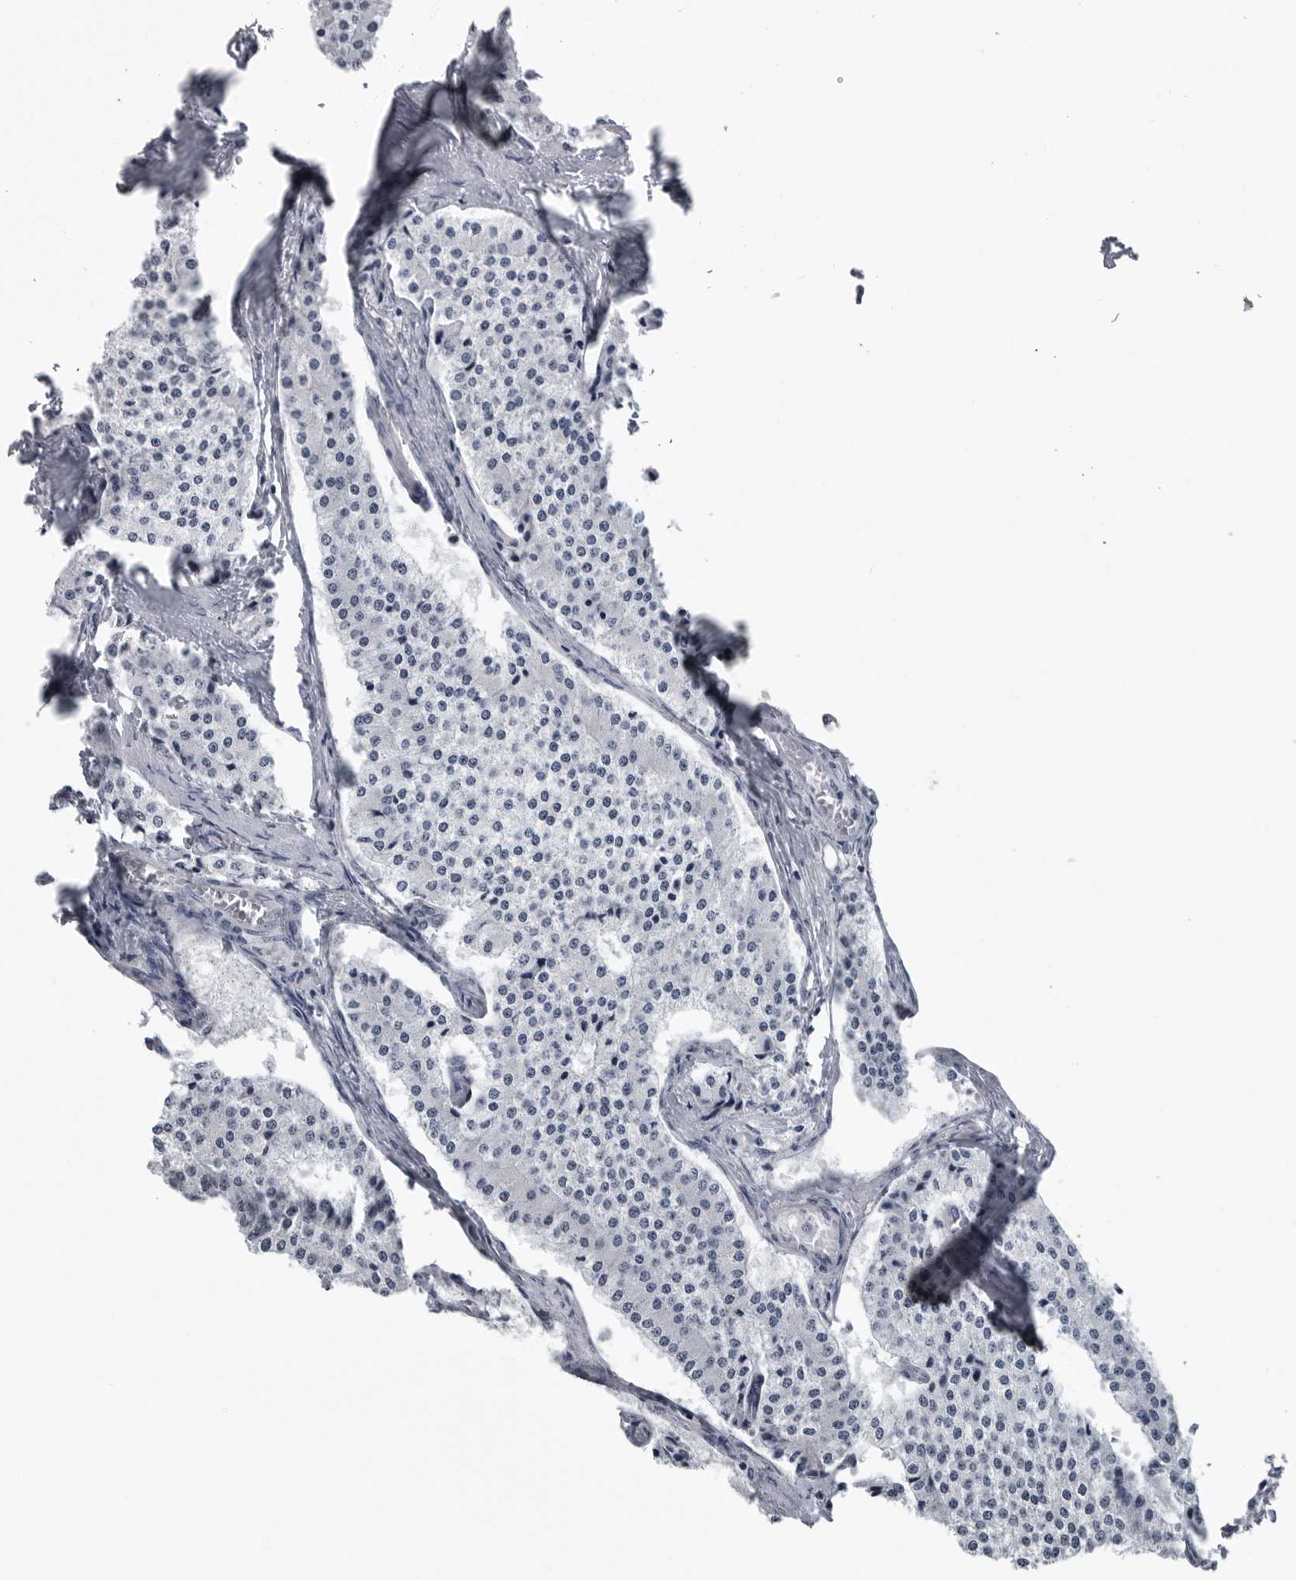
{"staining": {"intensity": "negative", "quantity": "none", "location": "none"}, "tissue": "carcinoid", "cell_type": "Tumor cells", "image_type": "cancer", "snomed": [{"axis": "morphology", "description": "Carcinoid, malignant, NOS"}, {"axis": "topography", "description": "Colon"}], "caption": "The IHC micrograph has no significant staining in tumor cells of malignant carcinoid tissue.", "gene": "MYOC", "patient": {"sex": "female", "age": 52}}